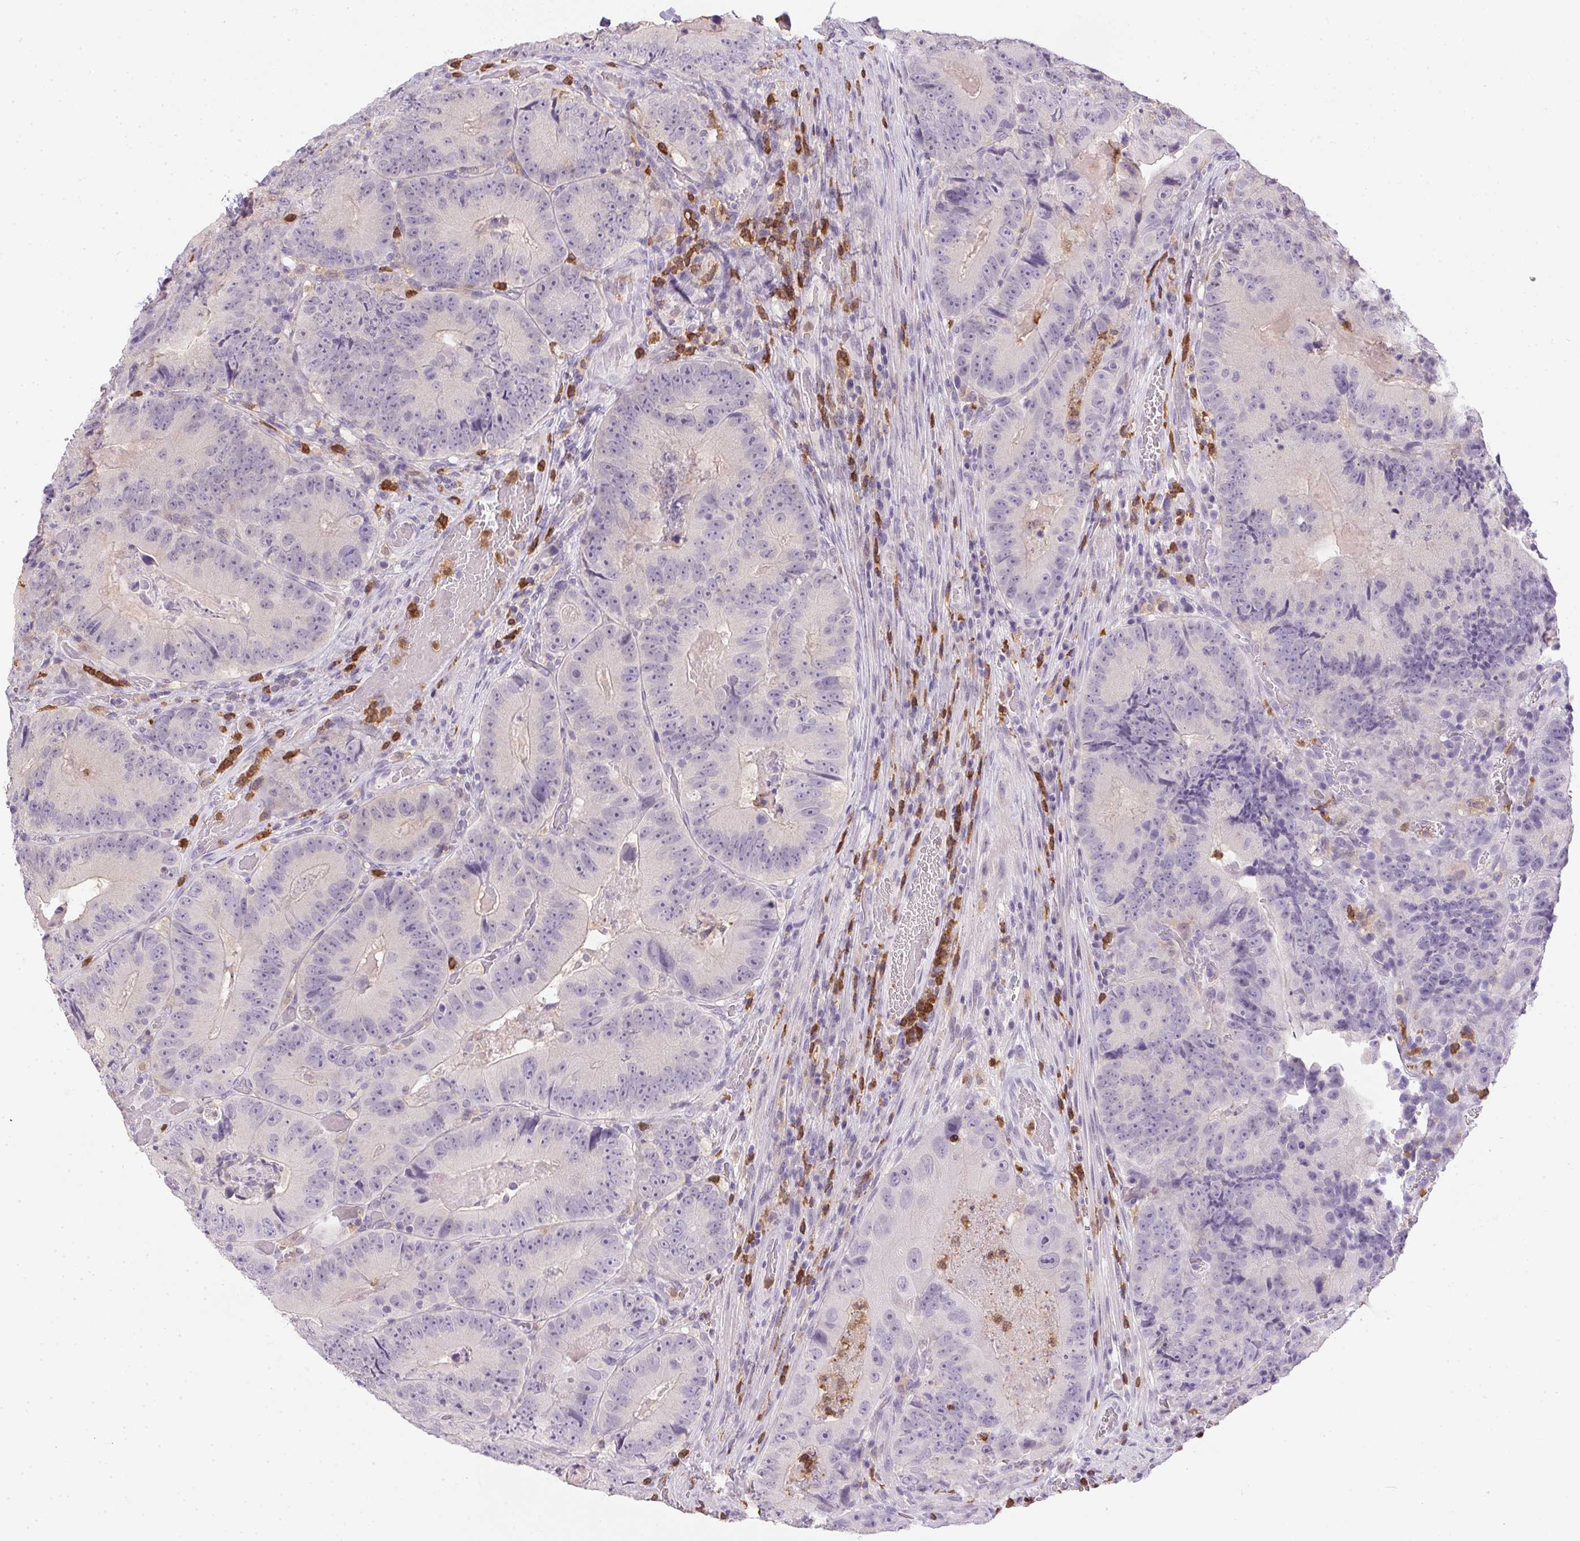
{"staining": {"intensity": "negative", "quantity": "none", "location": "none"}, "tissue": "colorectal cancer", "cell_type": "Tumor cells", "image_type": "cancer", "snomed": [{"axis": "morphology", "description": "Adenocarcinoma, NOS"}, {"axis": "topography", "description": "Colon"}], "caption": "This is an IHC photomicrograph of human colorectal cancer (adenocarcinoma). There is no positivity in tumor cells.", "gene": "DNAJC5G", "patient": {"sex": "female", "age": 86}}